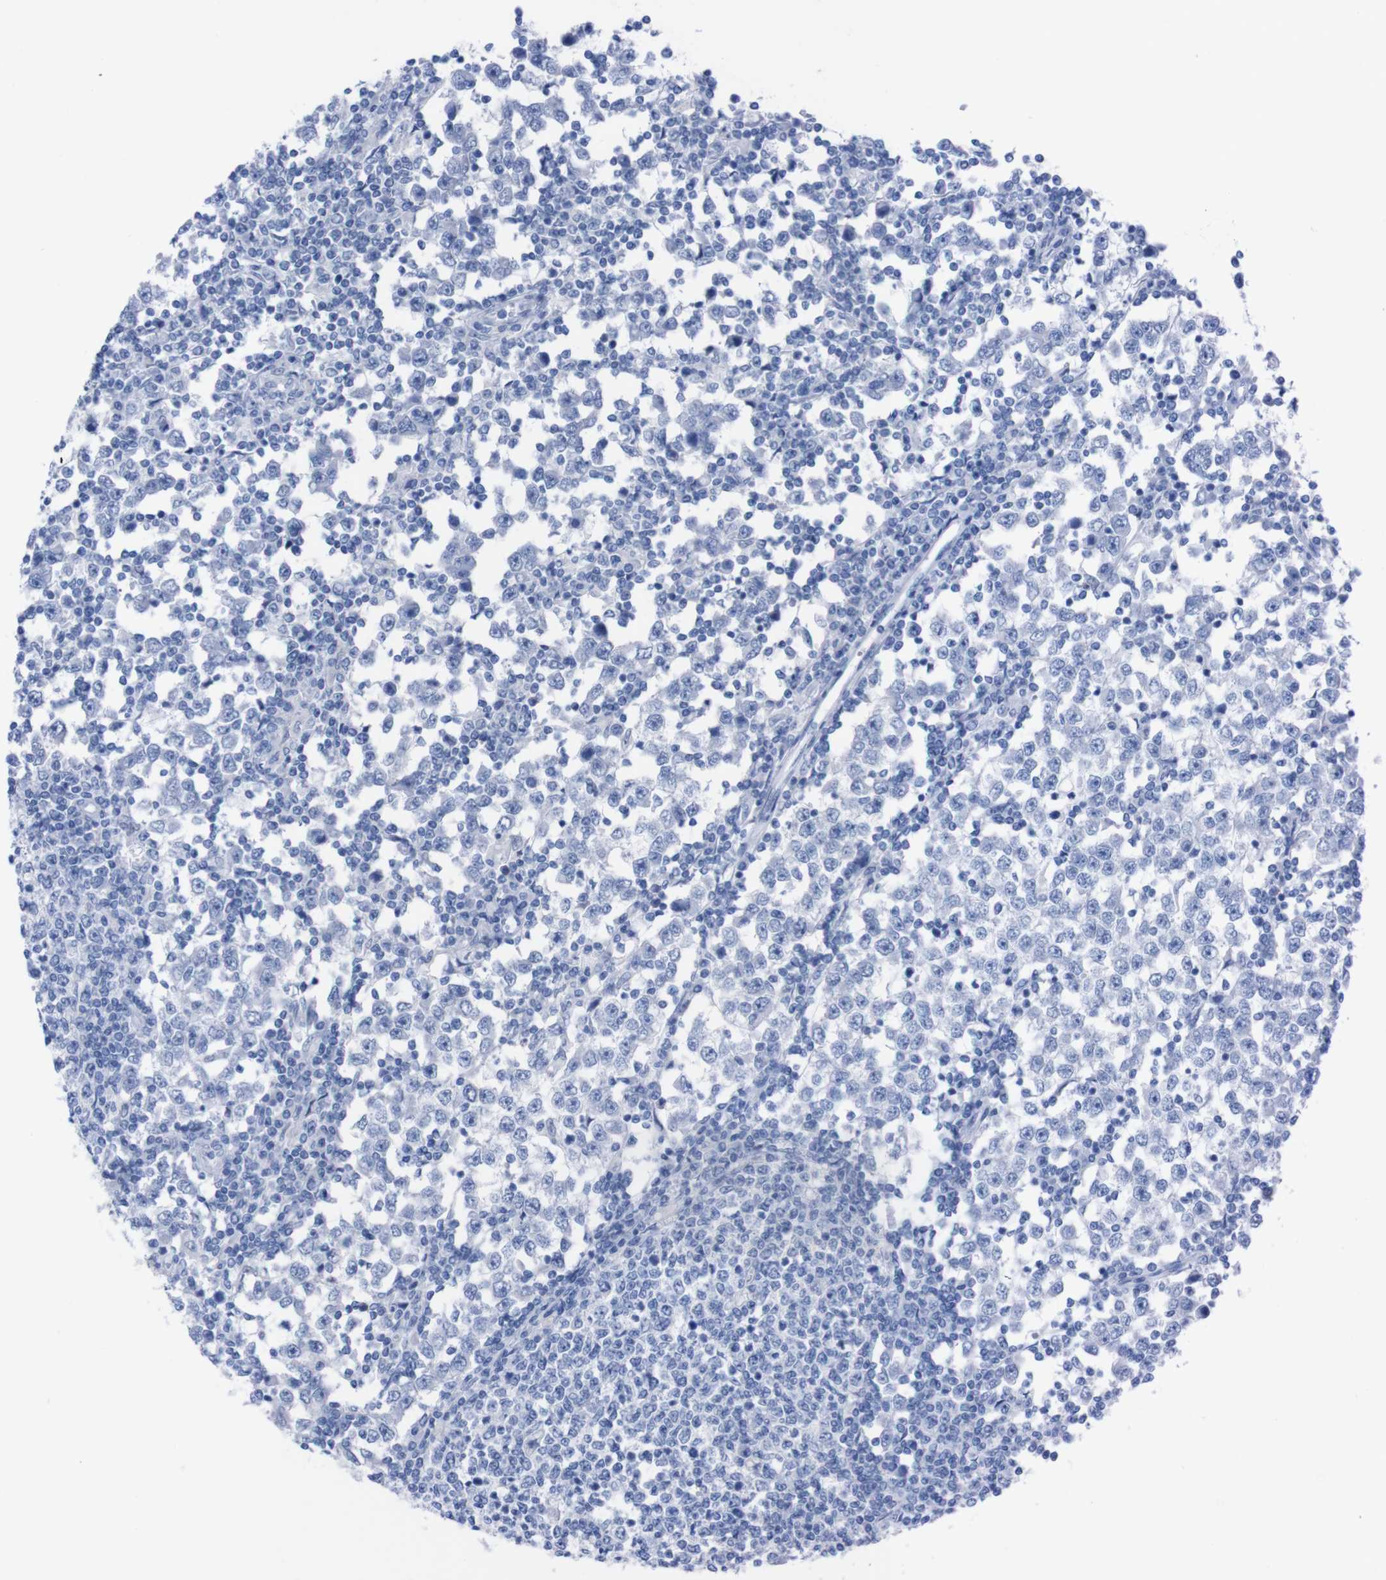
{"staining": {"intensity": "negative", "quantity": "none", "location": "none"}, "tissue": "testis cancer", "cell_type": "Tumor cells", "image_type": "cancer", "snomed": [{"axis": "morphology", "description": "Seminoma, NOS"}, {"axis": "topography", "description": "Testis"}], "caption": "Protein analysis of testis cancer demonstrates no significant expression in tumor cells. (Brightfield microscopy of DAB immunohistochemistry (IHC) at high magnification).", "gene": "P2RY12", "patient": {"sex": "male", "age": 65}}